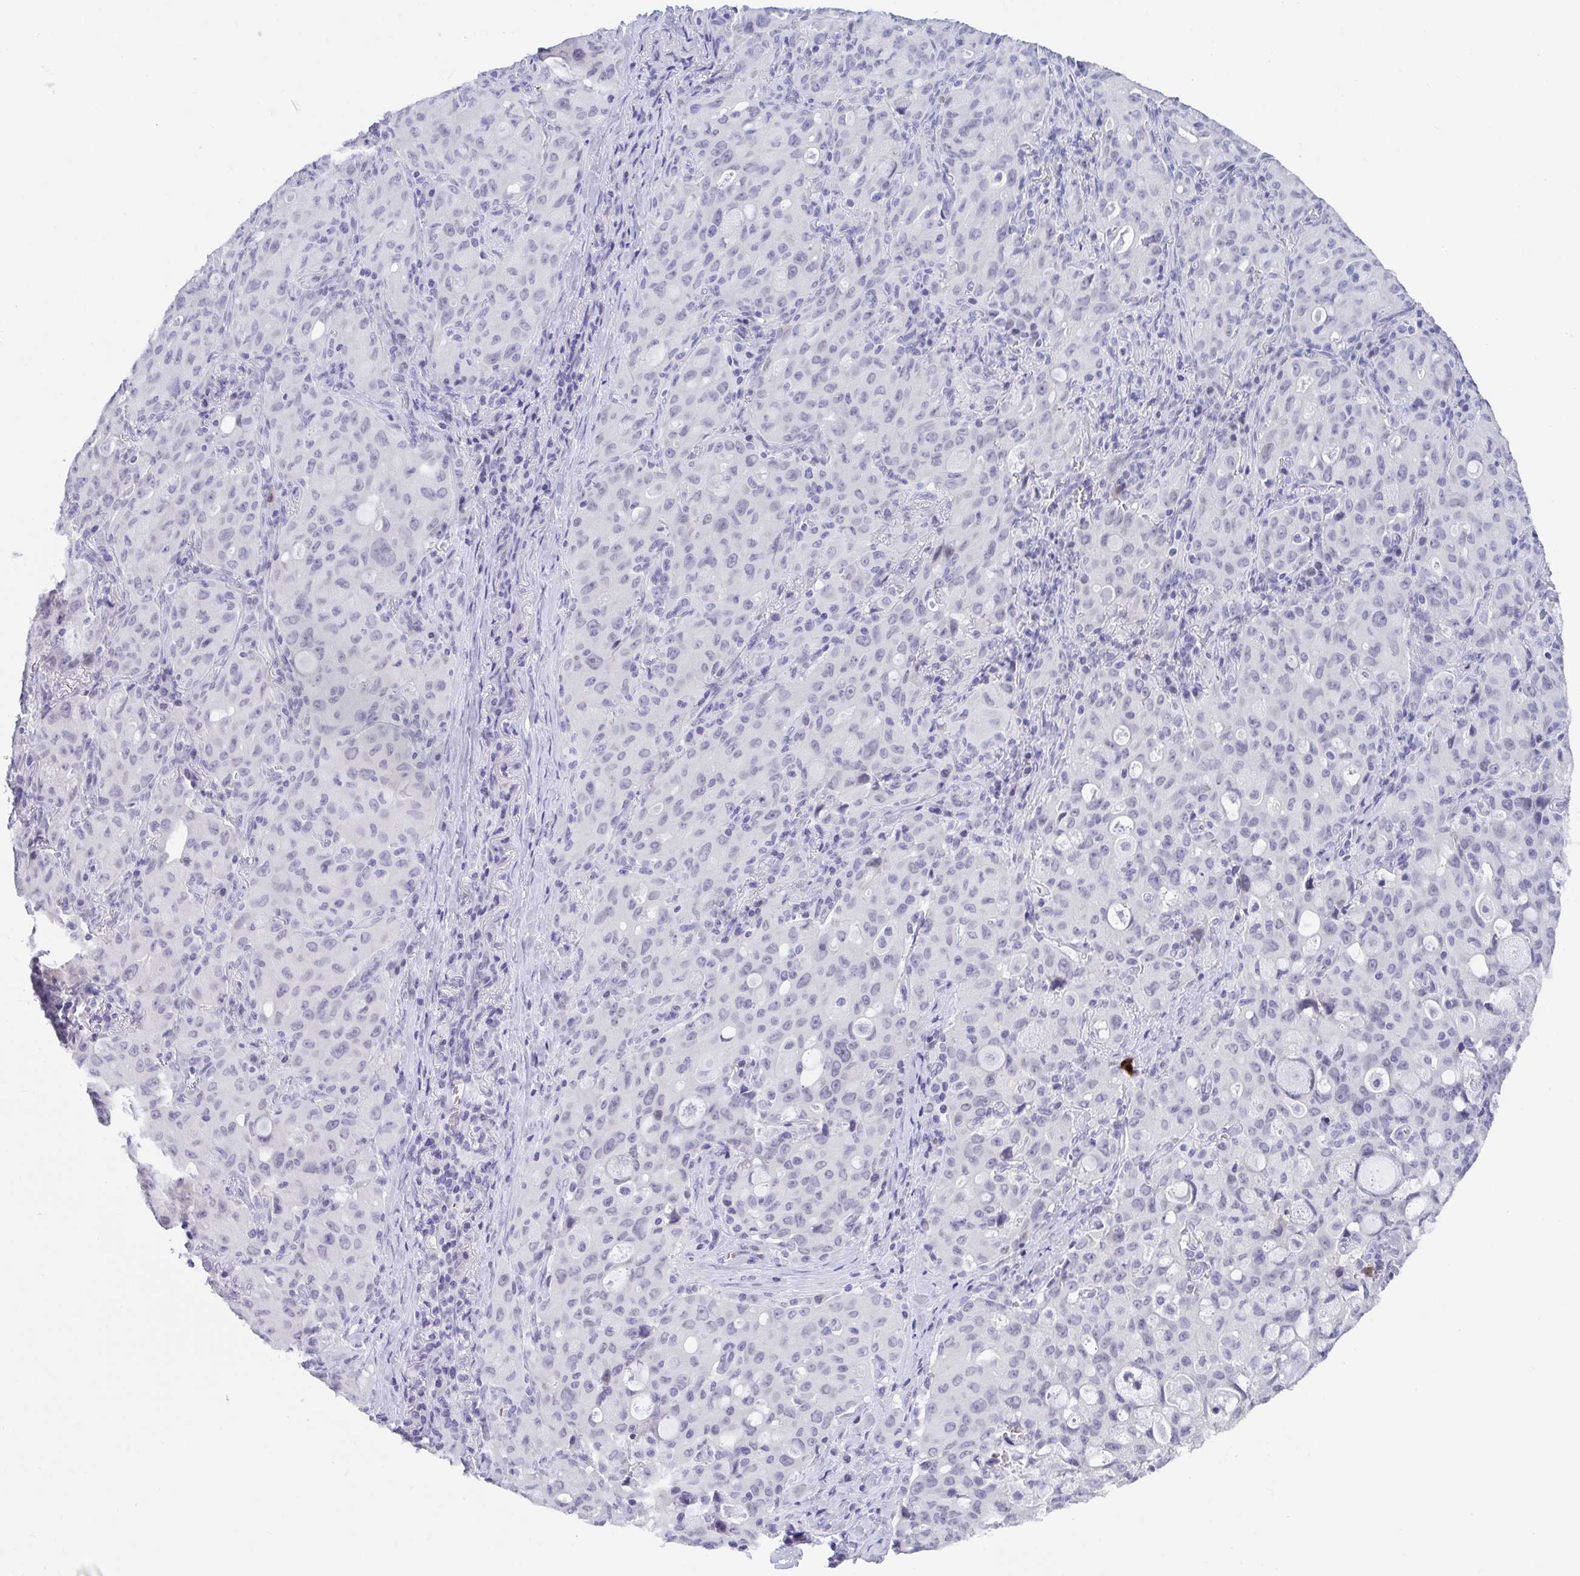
{"staining": {"intensity": "negative", "quantity": "none", "location": "none"}, "tissue": "lung cancer", "cell_type": "Tumor cells", "image_type": "cancer", "snomed": [{"axis": "morphology", "description": "Adenocarcinoma, NOS"}, {"axis": "topography", "description": "Lung"}], "caption": "The immunohistochemistry photomicrograph has no significant positivity in tumor cells of lung cancer tissue.", "gene": "BMAL2", "patient": {"sex": "female", "age": 44}}